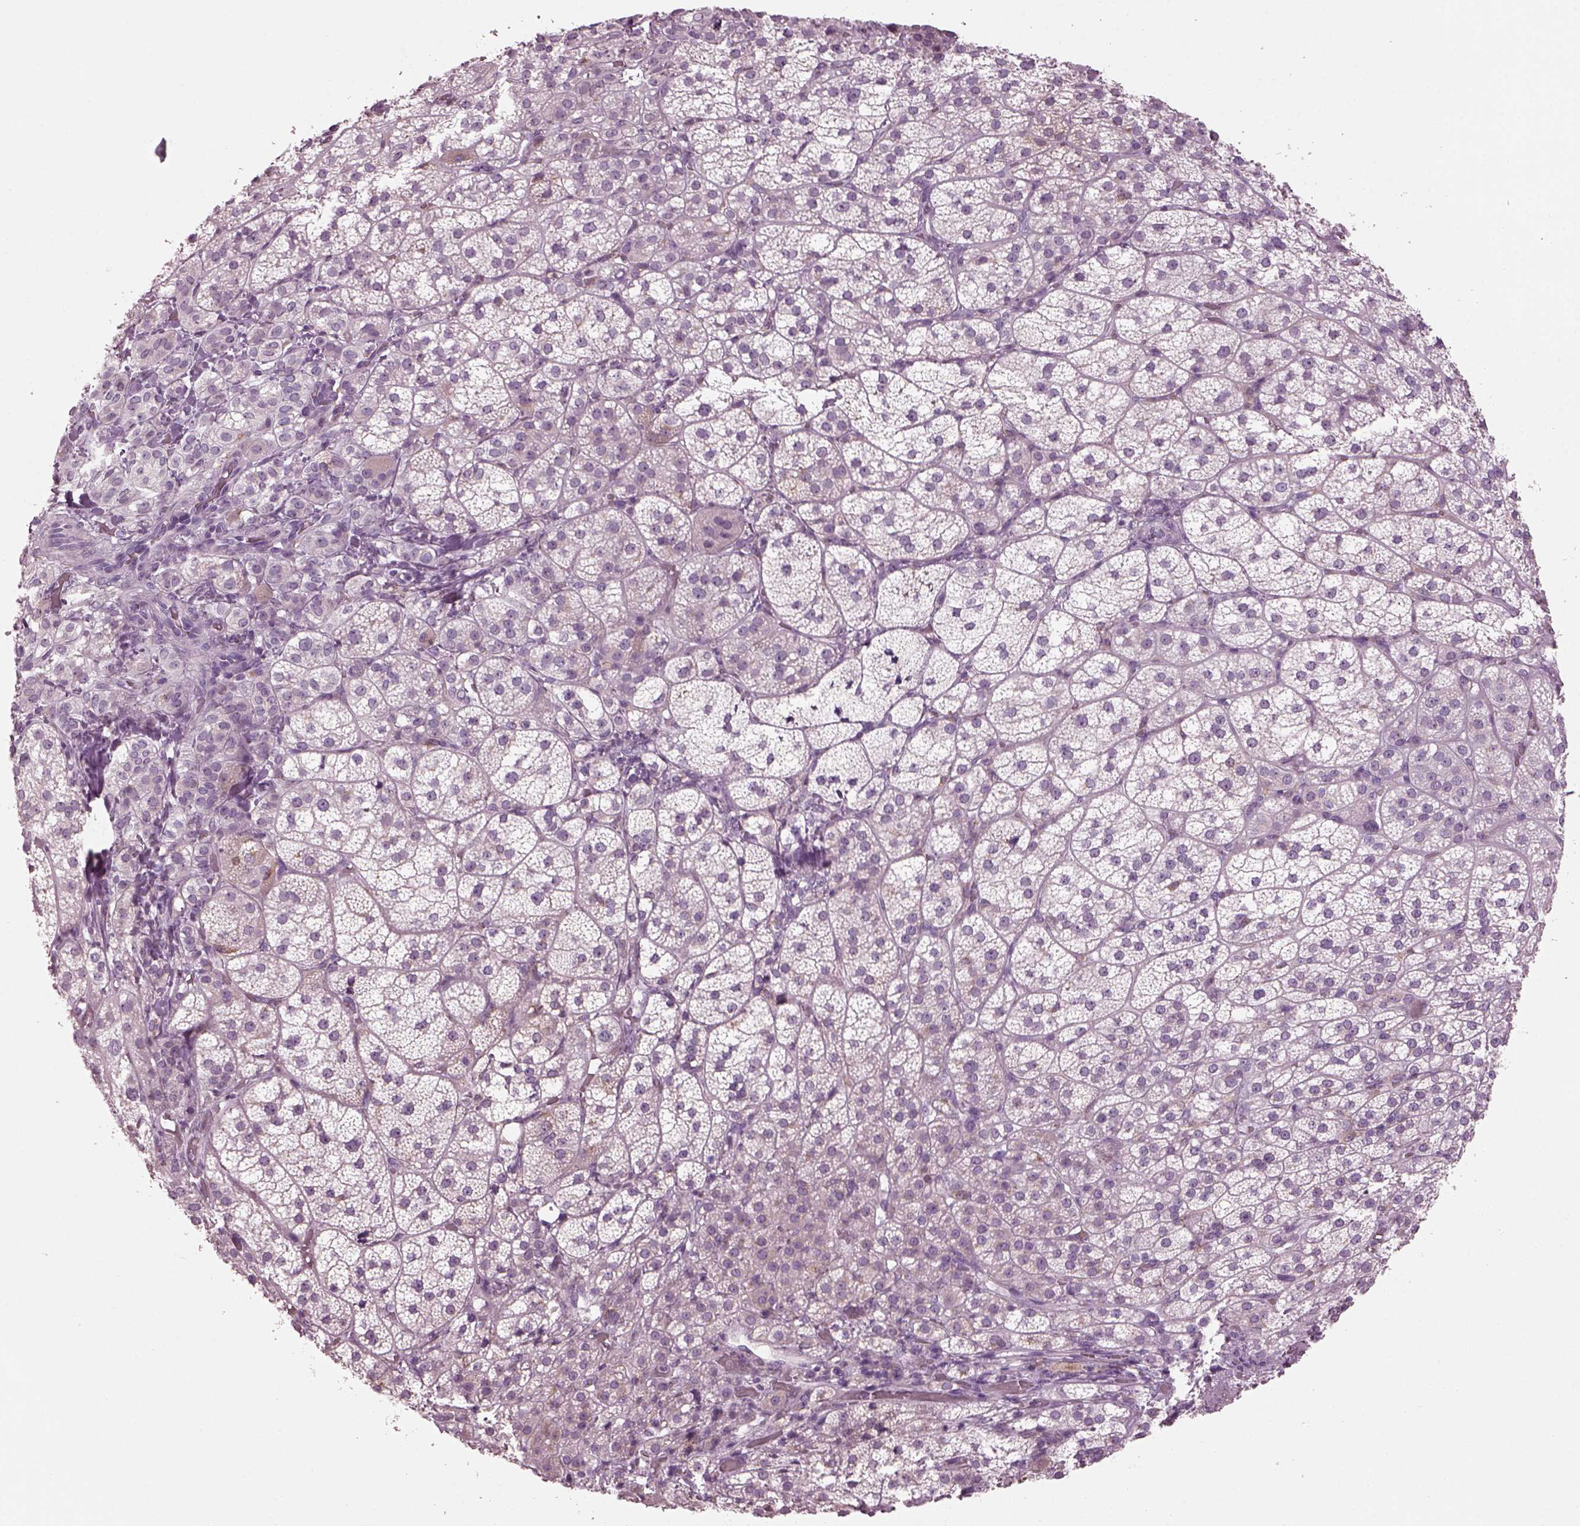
{"staining": {"intensity": "weak", "quantity": "<25%", "location": "cytoplasmic/membranous"}, "tissue": "adrenal gland", "cell_type": "Glandular cells", "image_type": "normal", "snomed": [{"axis": "morphology", "description": "Normal tissue, NOS"}, {"axis": "topography", "description": "Adrenal gland"}], "caption": "High magnification brightfield microscopy of unremarkable adrenal gland stained with DAB (3,3'-diaminobenzidine) (brown) and counterstained with hematoxylin (blue): glandular cells show no significant positivity. (Immunohistochemistry, brightfield microscopy, high magnification).", "gene": "TMEM231", "patient": {"sex": "female", "age": 60}}